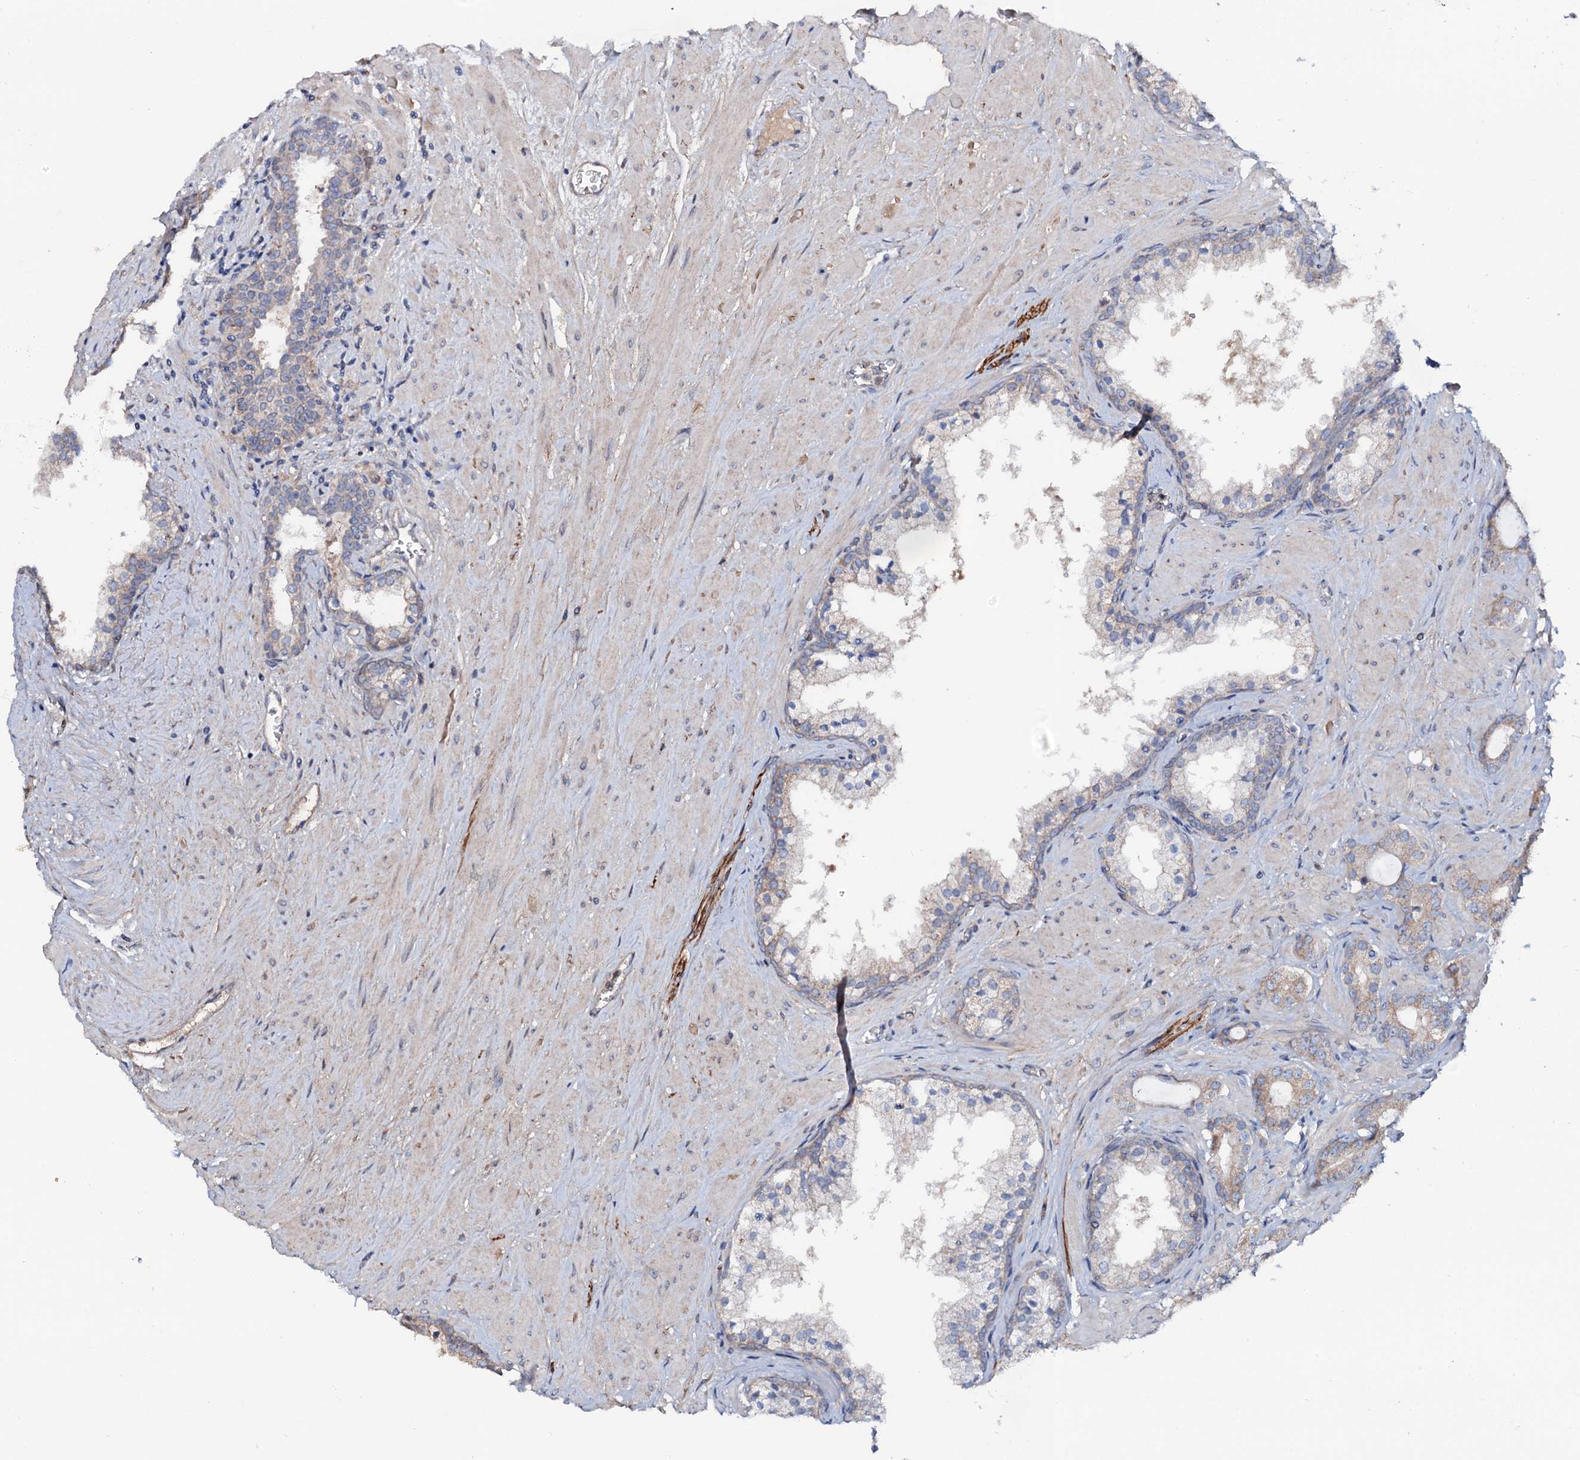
{"staining": {"intensity": "weak", "quantity": ">75%", "location": "cytoplasmic/membranous"}, "tissue": "prostate cancer", "cell_type": "Tumor cells", "image_type": "cancer", "snomed": [{"axis": "morphology", "description": "Adenocarcinoma, High grade"}, {"axis": "topography", "description": "Prostate"}], "caption": "Tumor cells reveal weak cytoplasmic/membranous expression in about >75% of cells in prostate high-grade adenocarcinoma.", "gene": "PPP1R3D", "patient": {"sex": "male", "age": 64}}